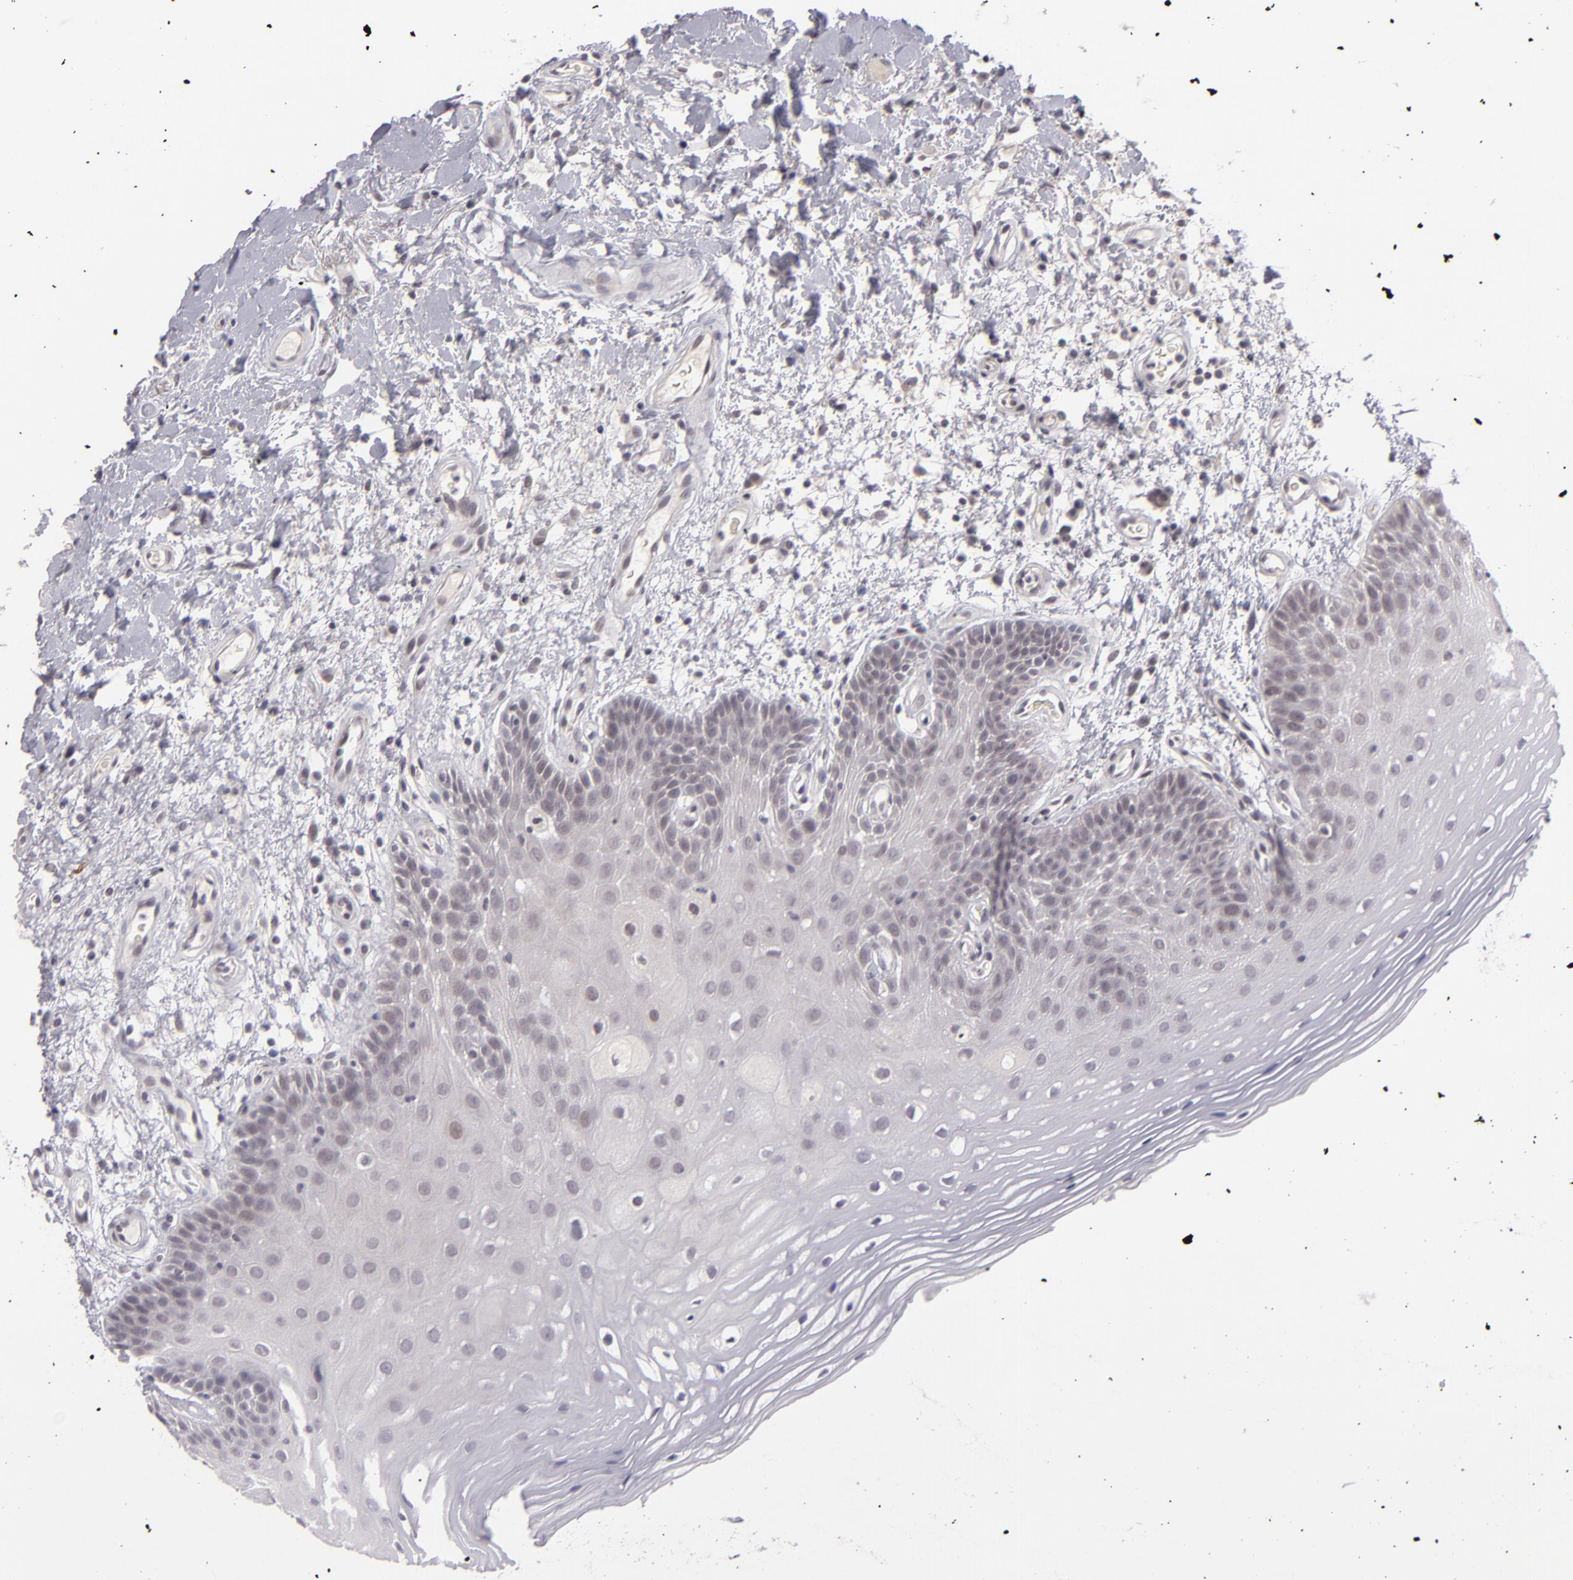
{"staining": {"intensity": "weak", "quantity": "<25%", "location": "nuclear"}, "tissue": "oral mucosa", "cell_type": "Squamous epithelial cells", "image_type": "normal", "snomed": [{"axis": "morphology", "description": "Normal tissue, NOS"}, {"axis": "morphology", "description": "Squamous cell carcinoma, NOS"}, {"axis": "topography", "description": "Skeletal muscle"}, {"axis": "topography", "description": "Oral tissue"}, {"axis": "topography", "description": "Head-Neck"}], "caption": "The immunohistochemistry (IHC) micrograph has no significant positivity in squamous epithelial cells of oral mucosa.", "gene": "ZNF205", "patient": {"sex": "male", "age": 71}}